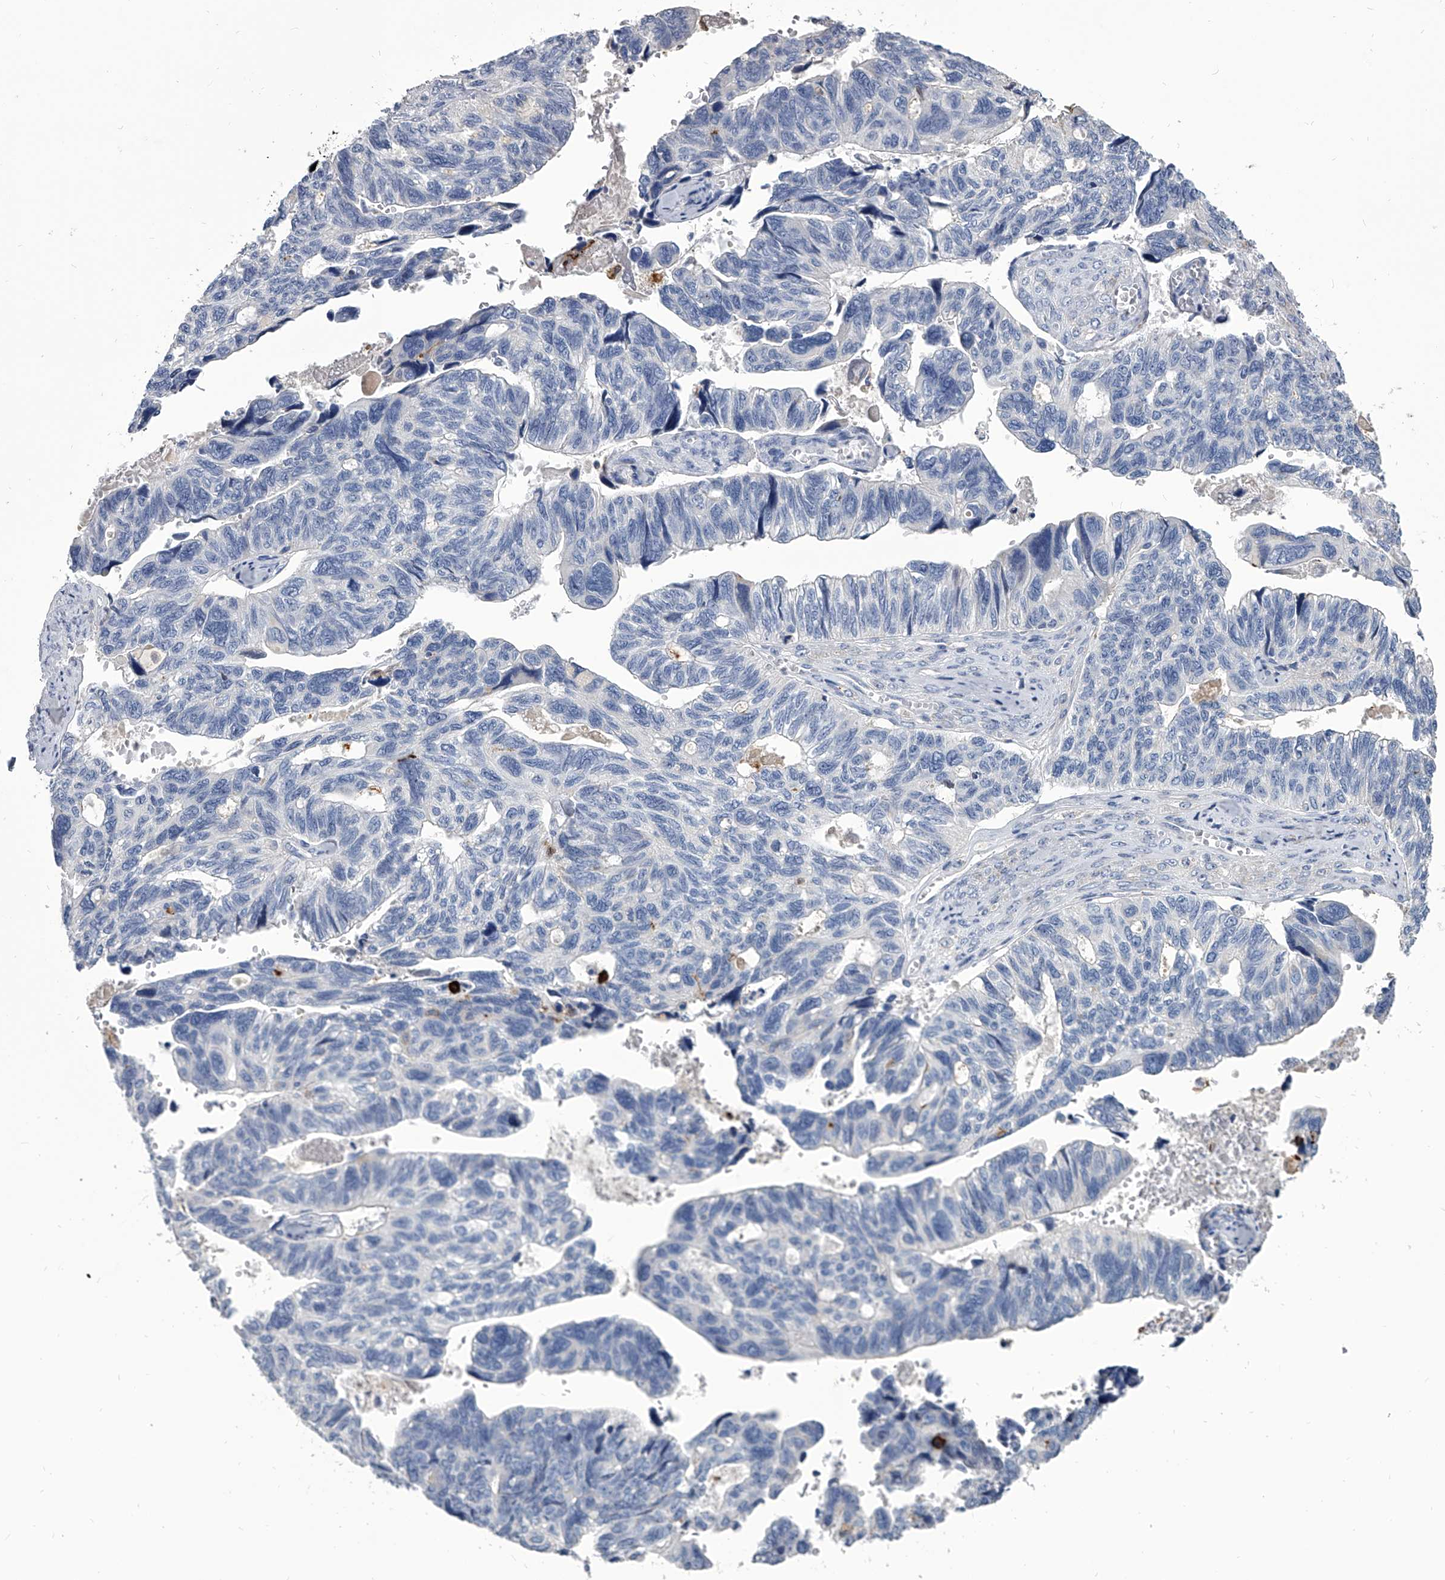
{"staining": {"intensity": "negative", "quantity": "none", "location": "none"}, "tissue": "ovarian cancer", "cell_type": "Tumor cells", "image_type": "cancer", "snomed": [{"axis": "morphology", "description": "Cystadenocarcinoma, serous, NOS"}, {"axis": "topography", "description": "Ovary"}], "caption": "An immunohistochemistry micrograph of ovarian cancer (serous cystadenocarcinoma) is shown. There is no staining in tumor cells of ovarian cancer (serous cystadenocarcinoma).", "gene": "SPP1", "patient": {"sex": "female", "age": 79}}